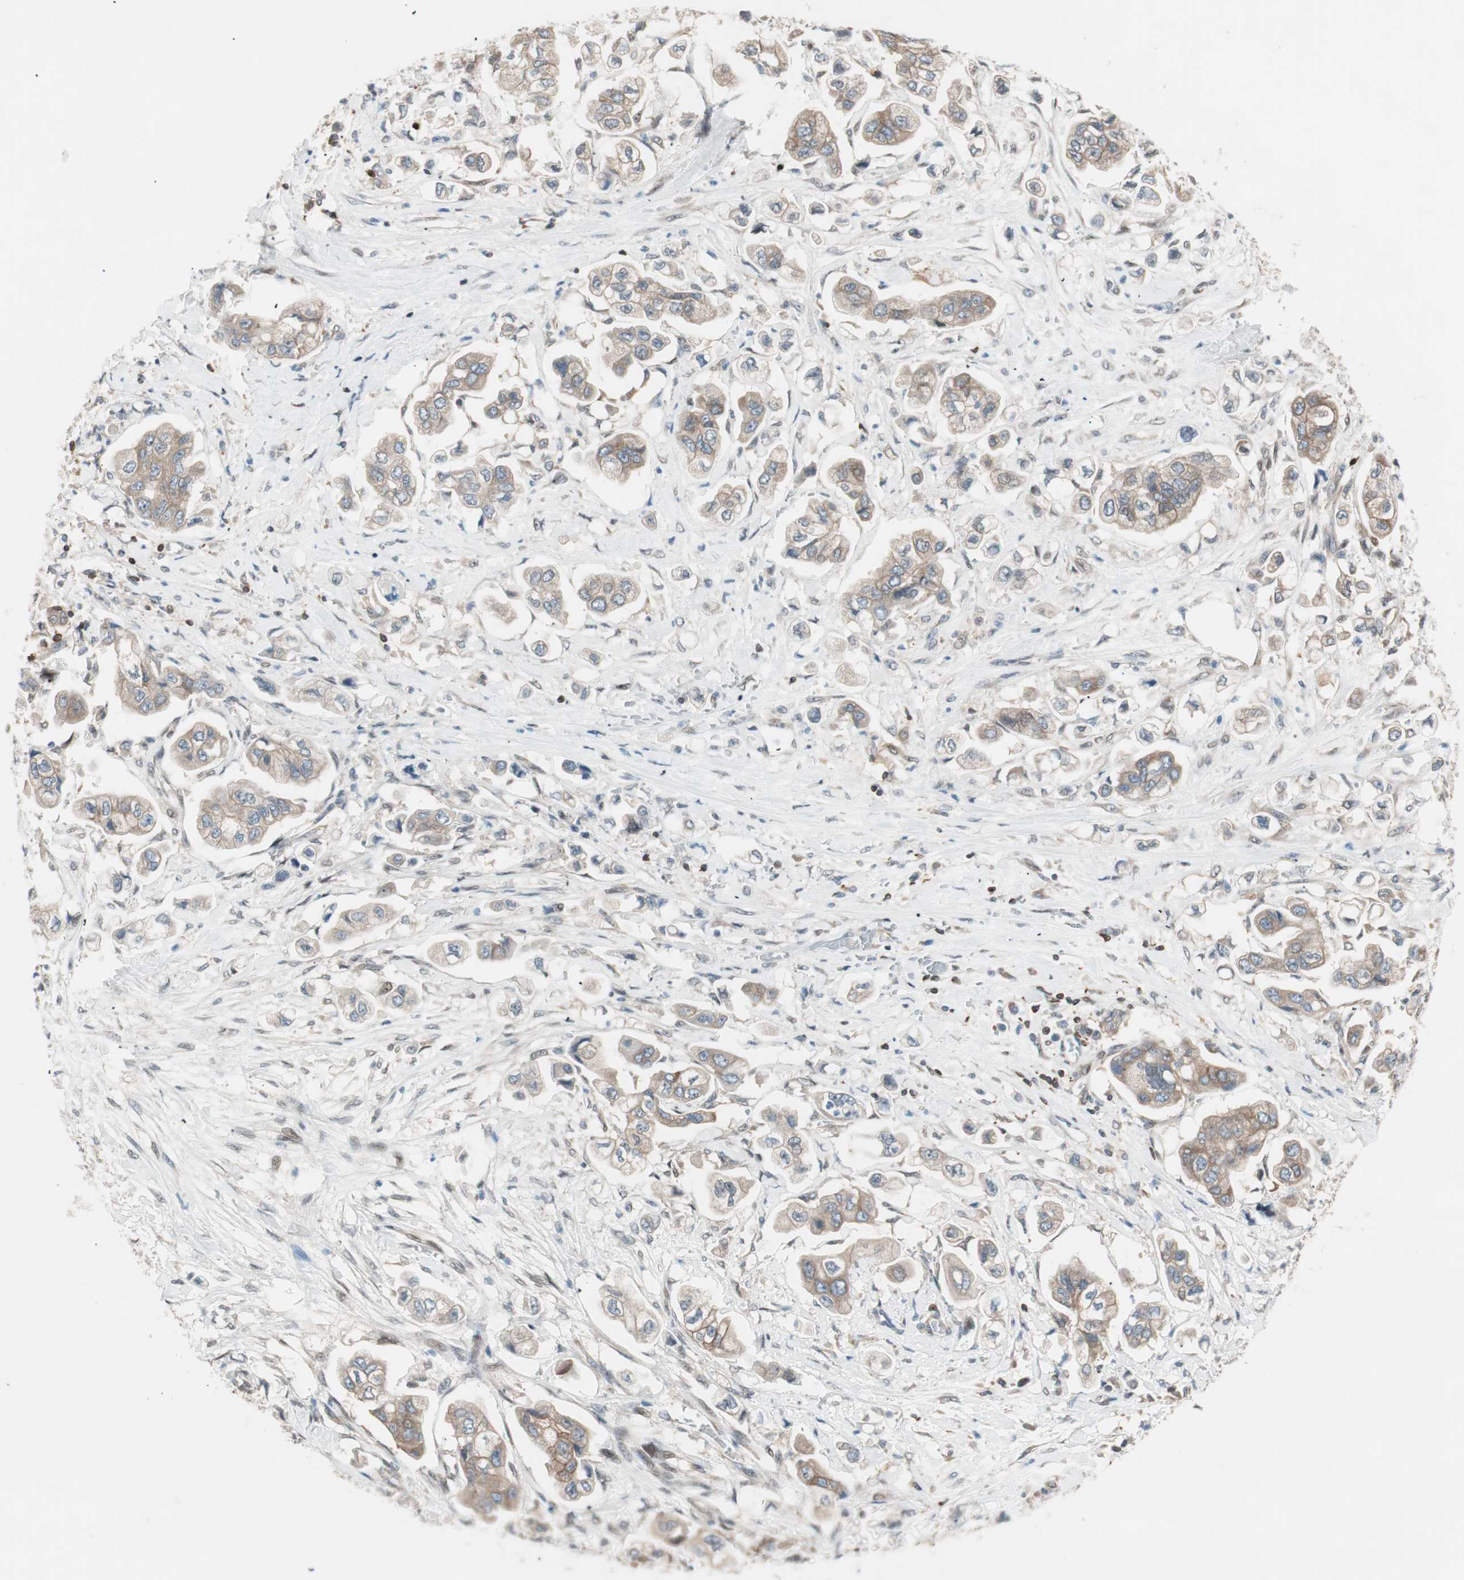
{"staining": {"intensity": "moderate", "quantity": ">75%", "location": "cytoplasmic/membranous"}, "tissue": "stomach cancer", "cell_type": "Tumor cells", "image_type": "cancer", "snomed": [{"axis": "morphology", "description": "Adenocarcinoma, NOS"}, {"axis": "topography", "description": "Stomach"}], "caption": "A high-resolution photomicrograph shows immunohistochemistry (IHC) staining of stomach cancer, which demonstrates moderate cytoplasmic/membranous expression in approximately >75% of tumor cells.", "gene": "BIN1", "patient": {"sex": "male", "age": 62}}